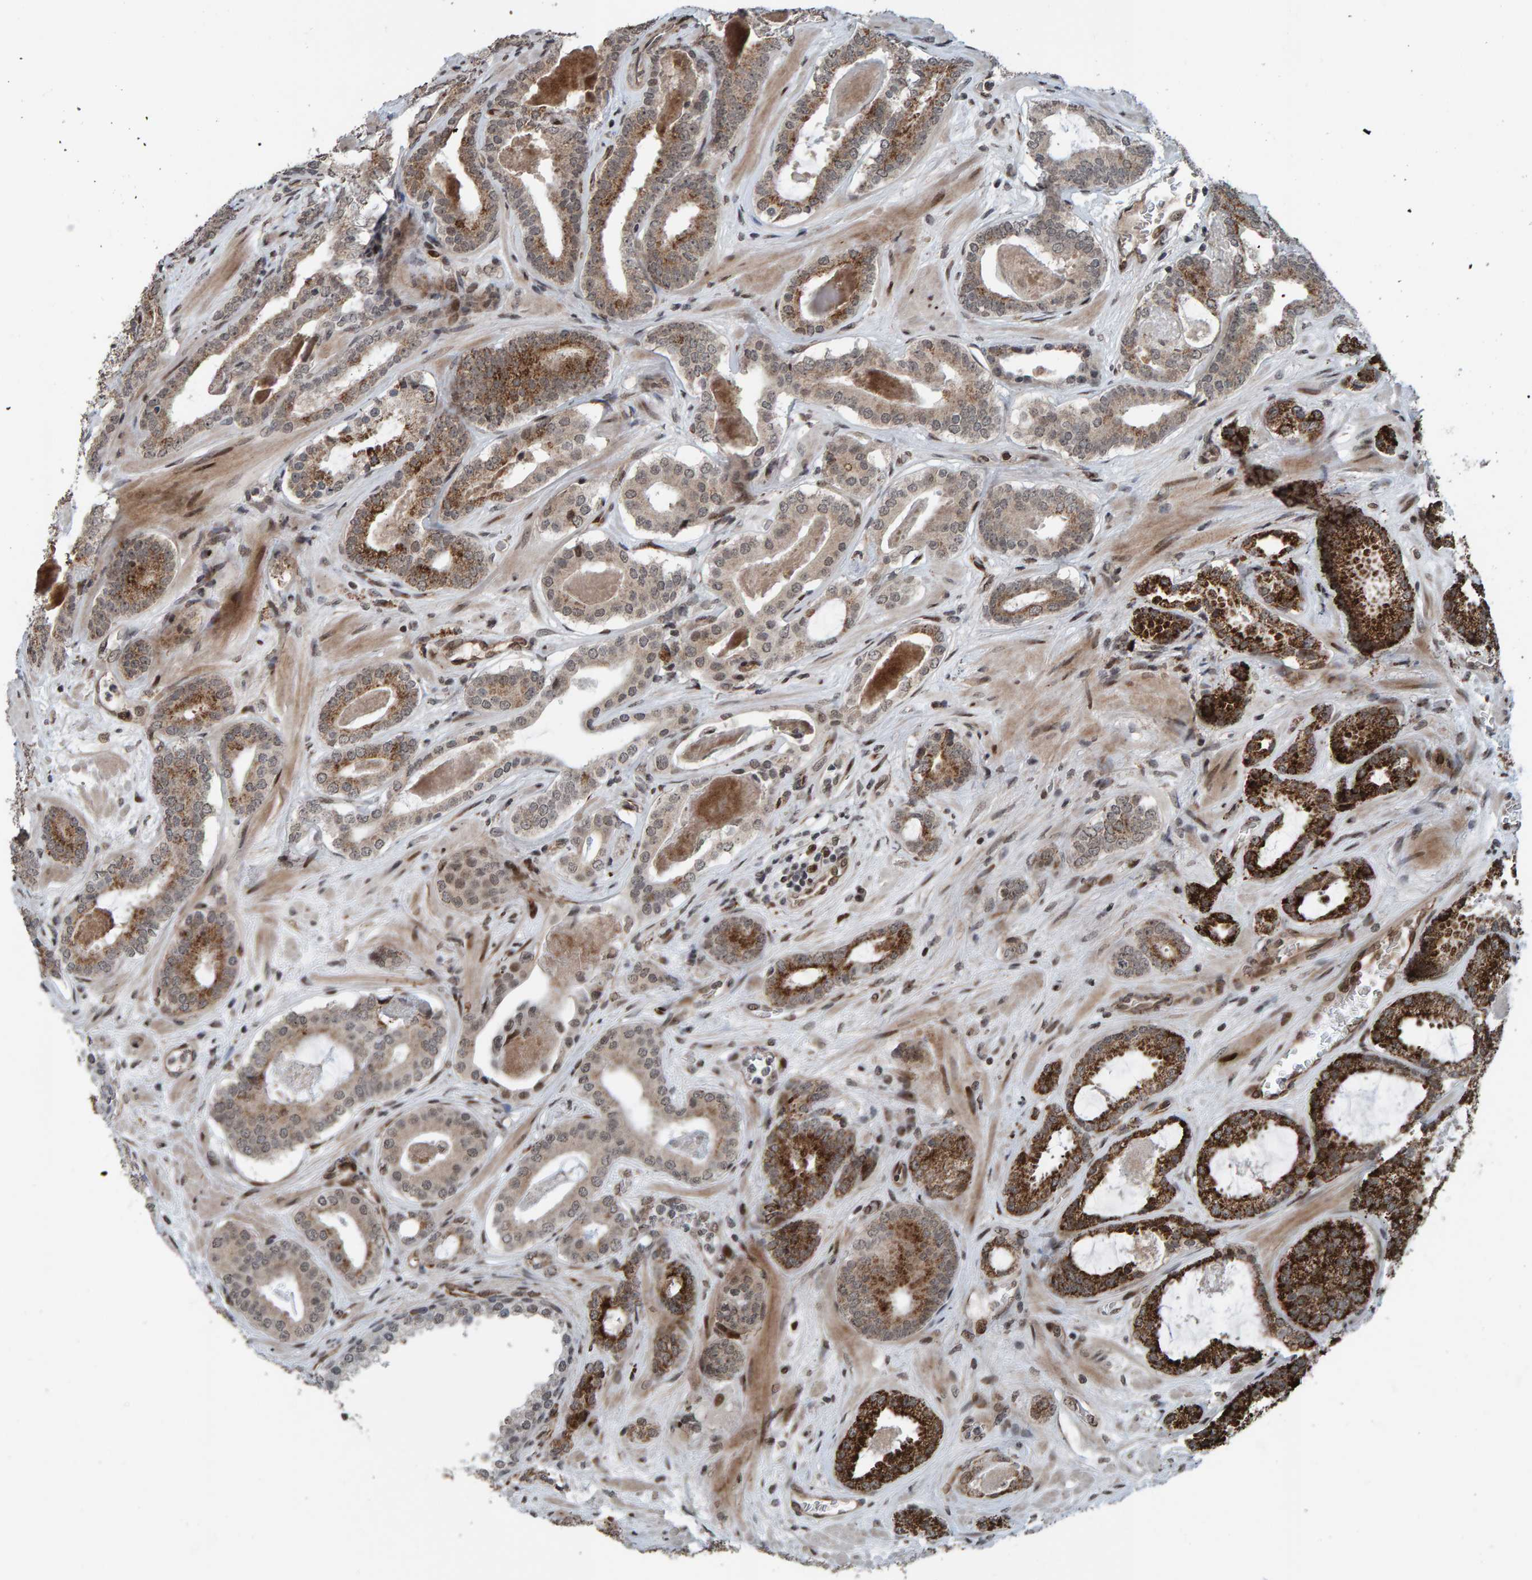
{"staining": {"intensity": "strong", "quantity": "25%-75%", "location": "cytoplasmic/membranous"}, "tissue": "prostate cancer", "cell_type": "Tumor cells", "image_type": "cancer", "snomed": [{"axis": "morphology", "description": "Adenocarcinoma, High grade"}, {"axis": "topography", "description": "Prostate"}], "caption": "Tumor cells exhibit high levels of strong cytoplasmic/membranous positivity in about 25%-75% of cells in human prostate cancer (adenocarcinoma (high-grade)).", "gene": "ZNF366", "patient": {"sex": "male", "age": 60}}